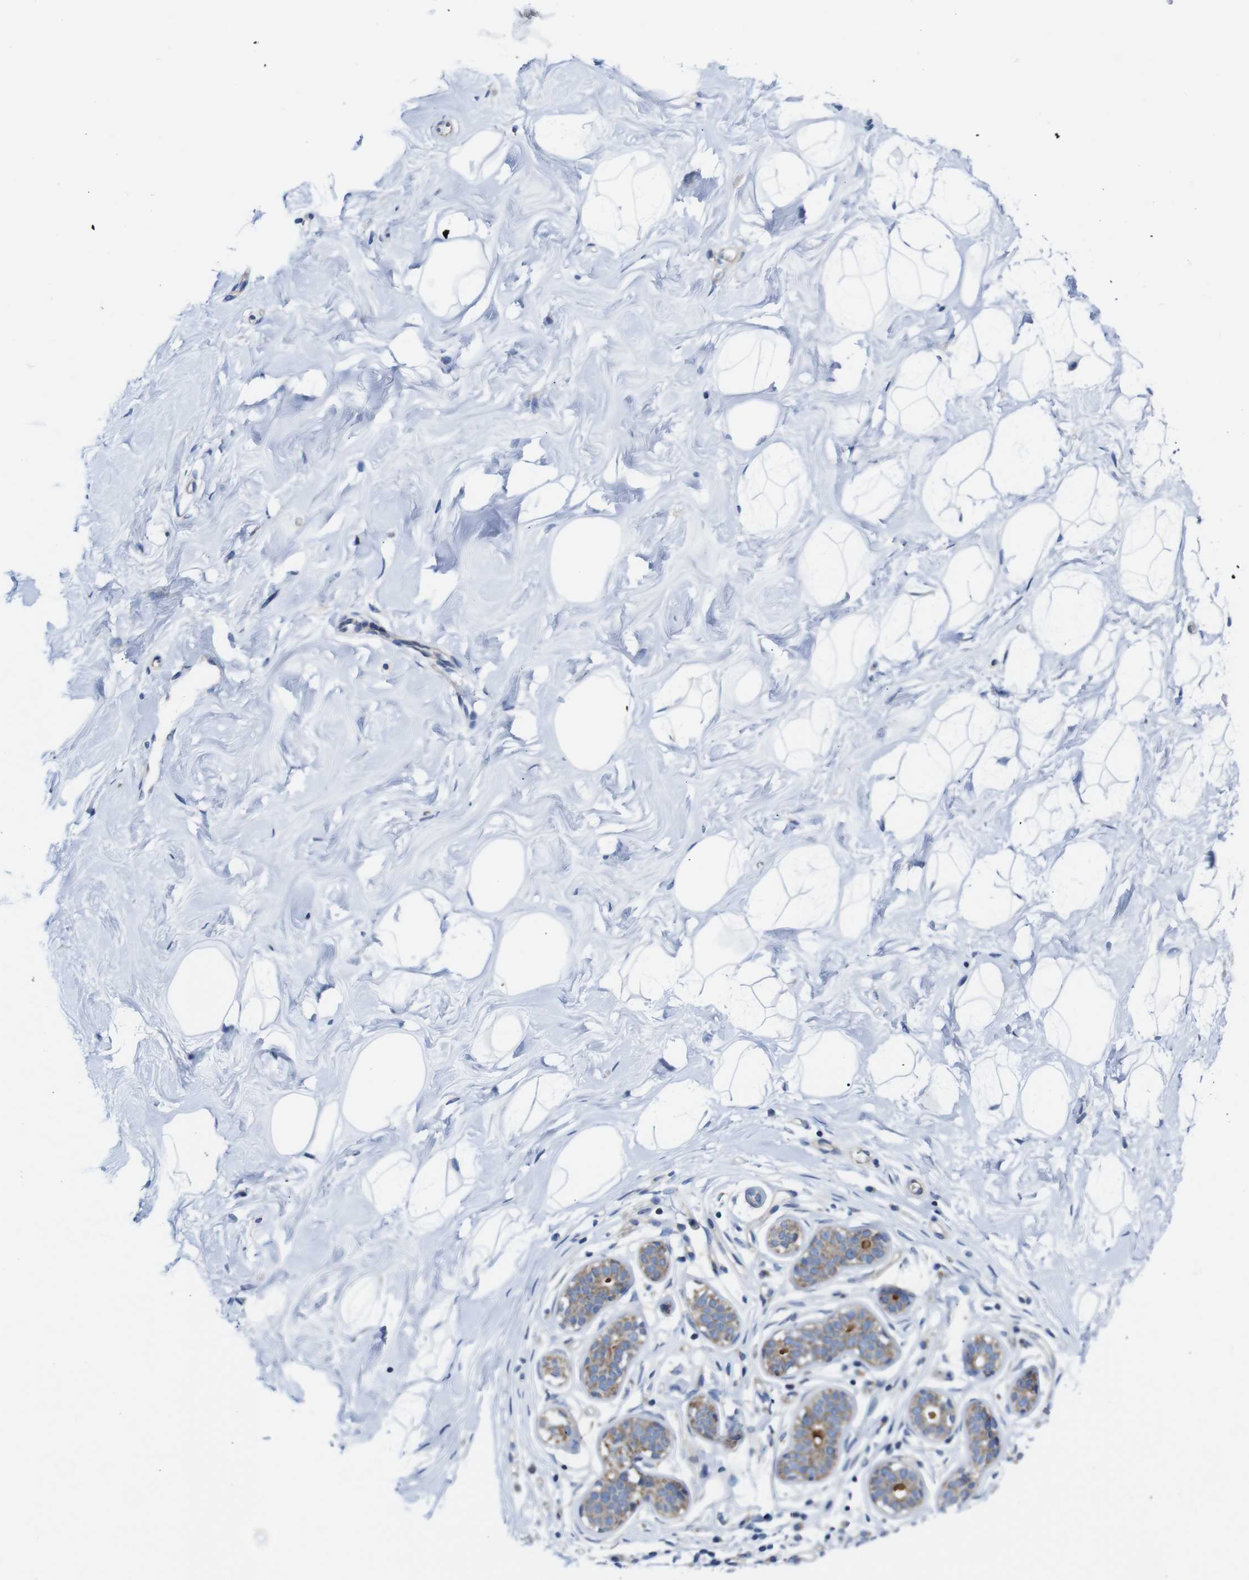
{"staining": {"intensity": "negative", "quantity": "none", "location": "none"}, "tissue": "breast", "cell_type": "Adipocytes", "image_type": "normal", "snomed": [{"axis": "morphology", "description": "Normal tissue, NOS"}, {"axis": "topography", "description": "Breast"}], "caption": "An immunohistochemistry photomicrograph of unremarkable breast is shown. There is no staining in adipocytes of breast. (DAB (3,3'-diaminobenzidine) immunohistochemistry visualized using brightfield microscopy, high magnification).", "gene": "PDCD1LG2", "patient": {"sex": "female", "age": 23}}